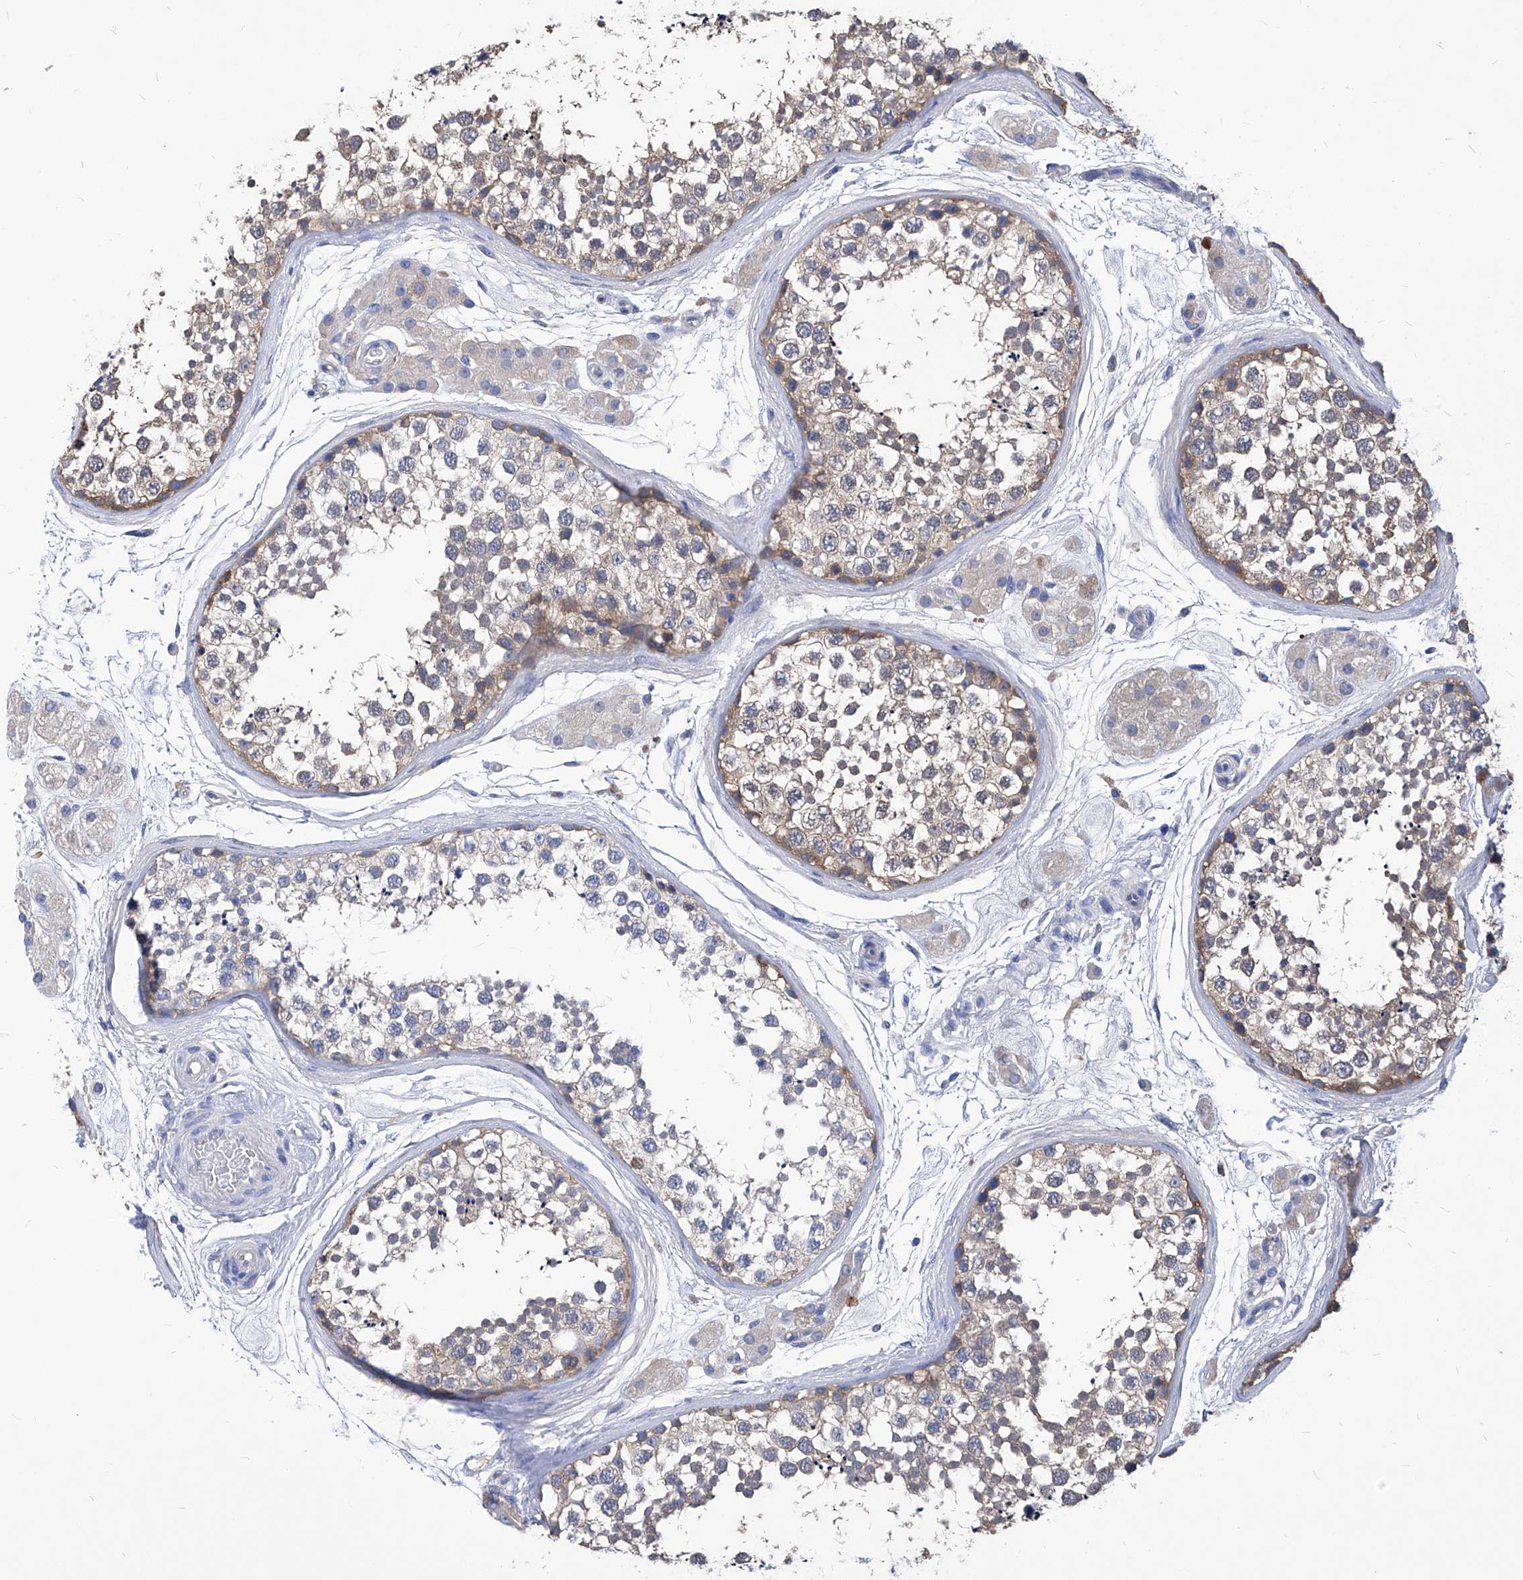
{"staining": {"intensity": "moderate", "quantity": "<25%", "location": "cytoplasmic/membranous"}, "tissue": "testis", "cell_type": "Cells in seminiferous ducts", "image_type": "normal", "snomed": [{"axis": "morphology", "description": "Normal tissue, NOS"}, {"axis": "topography", "description": "Testis"}], "caption": "A low amount of moderate cytoplasmic/membranous expression is appreciated in approximately <25% of cells in seminiferous ducts in normal testis. (IHC, brightfield microscopy, high magnification).", "gene": "XPNPEP1", "patient": {"sex": "male", "age": 56}}